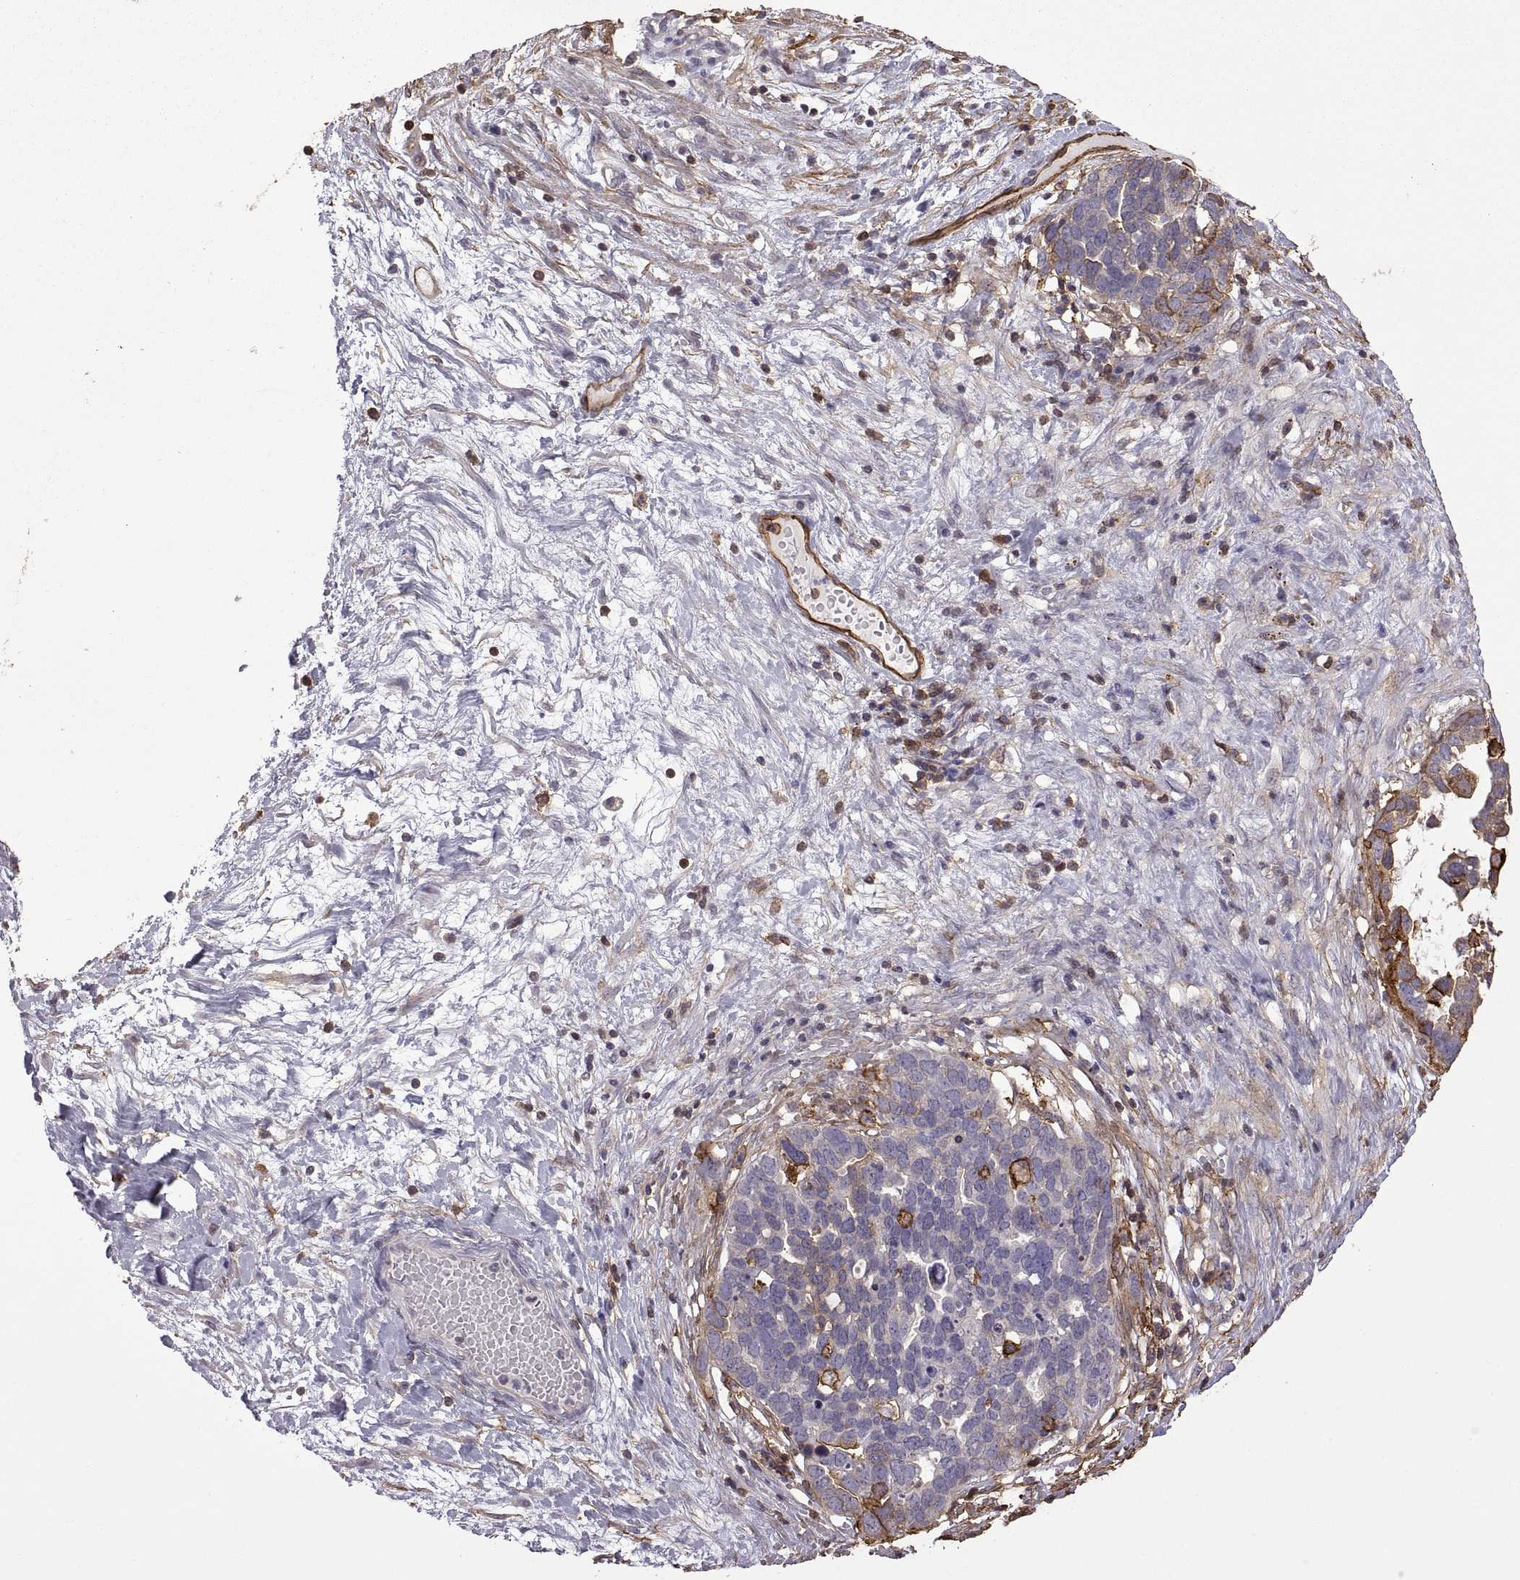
{"staining": {"intensity": "moderate", "quantity": "<25%", "location": "cytoplasmic/membranous"}, "tissue": "ovarian cancer", "cell_type": "Tumor cells", "image_type": "cancer", "snomed": [{"axis": "morphology", "description": "Cystadenocarcinoma, serous, NOS"}, {"axis": "topography", "description": "Ovary"}], "caption": "Human ovarian cancer stained with a brown dye exhibits moderate cytoplasmic/membranous positive positivity in about <25% of tumor cells.", "gene": "S100A10", "patient": {"sex": "female", "age": 54}}